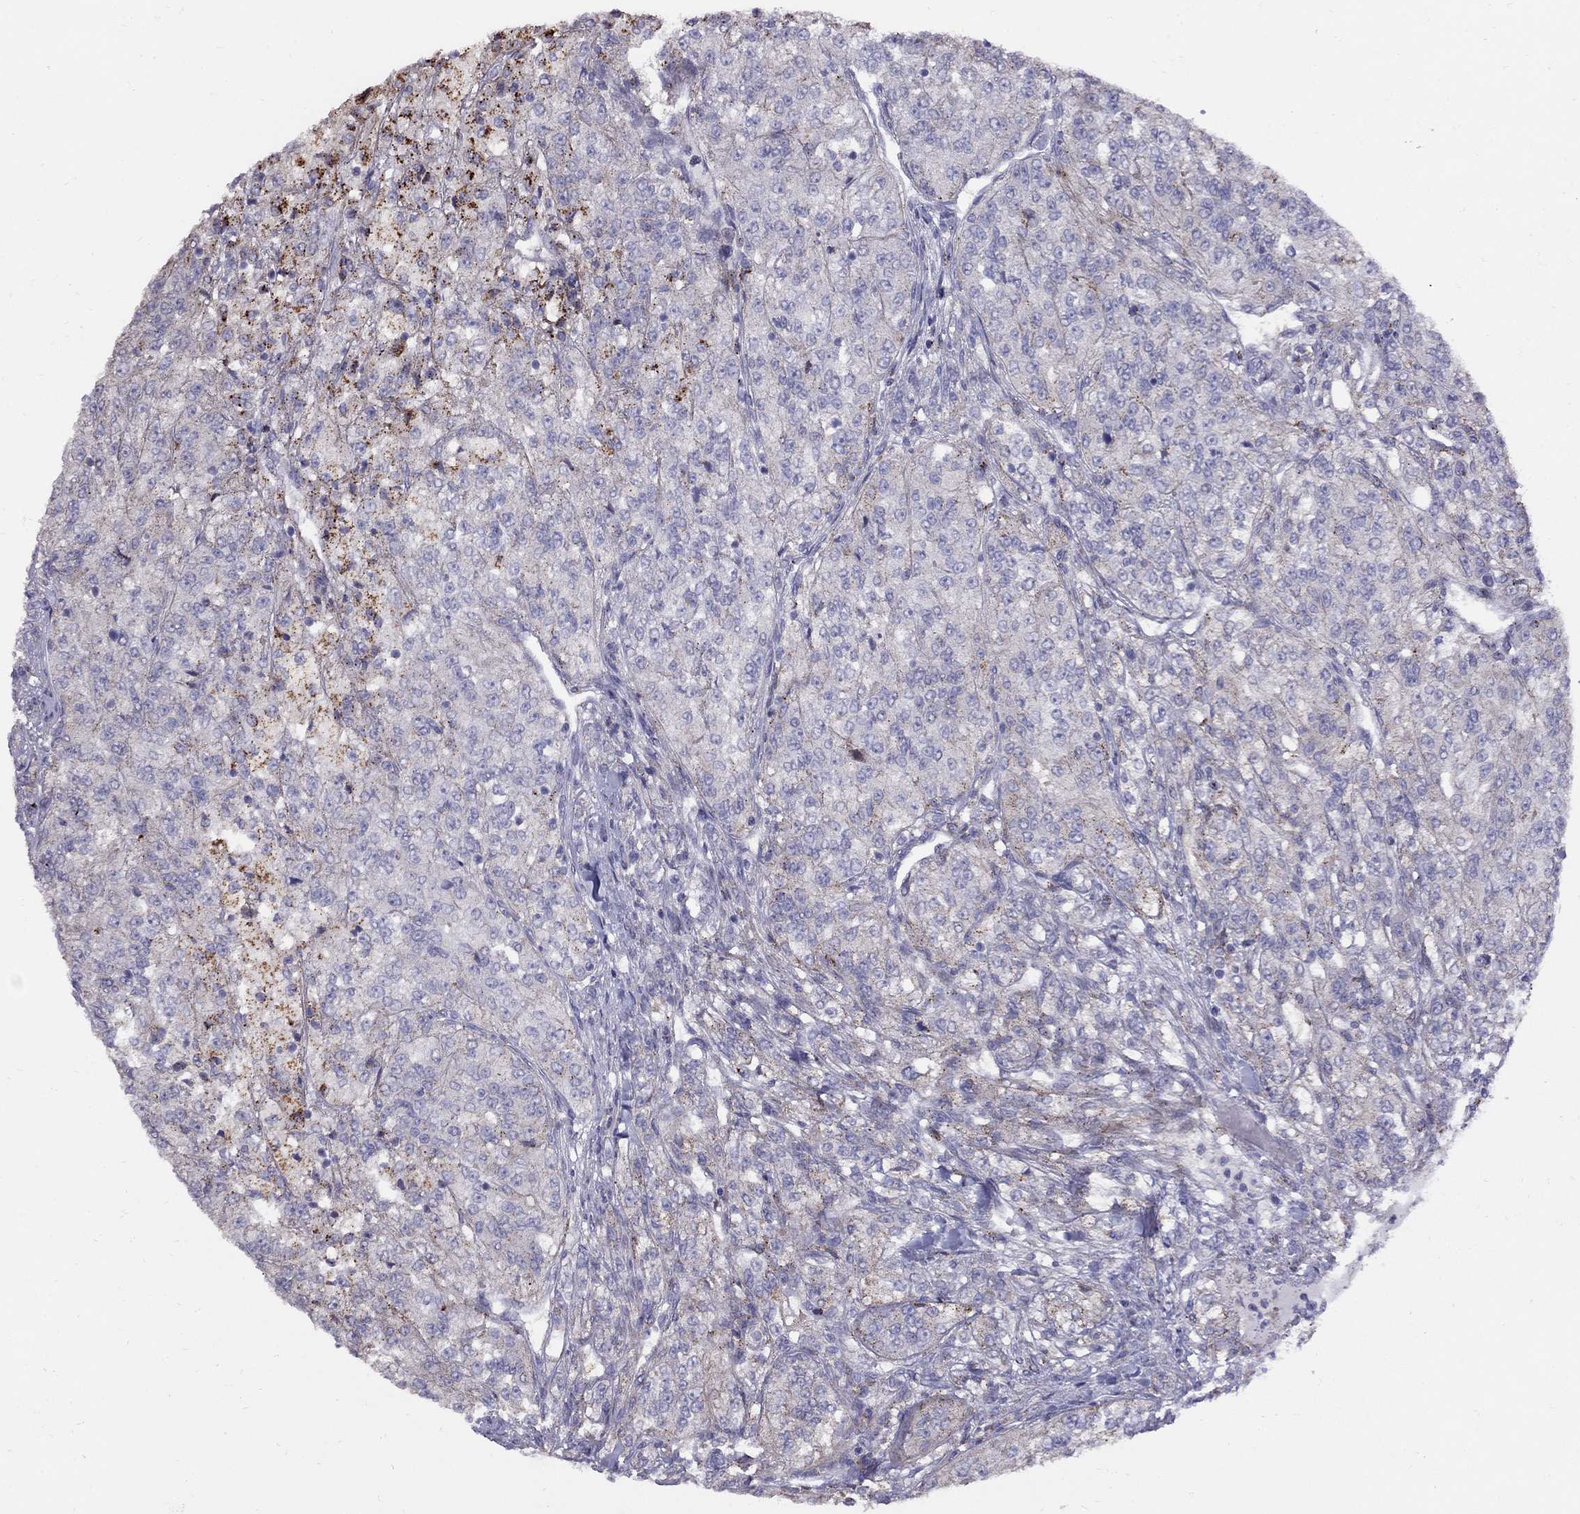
{"staining": {"intensity": "weak", "quantity": "<25%", "location": "cytoplasmic/membranous"}, "tissue": "renal cancer", "cell_type": "Tumor cells", "image_type": "cancer", "snomed": [{"axis": "morphology", "description": "Adenocarcinoma, NOS"}, {"axis": "topography", "description": "Kidney"}], "caption": "Tumor cells show no significant protein expression in renal adenocarcinoma.", "gene": "MAGEB4", "patient": {"sex": "female", "age": 63}}